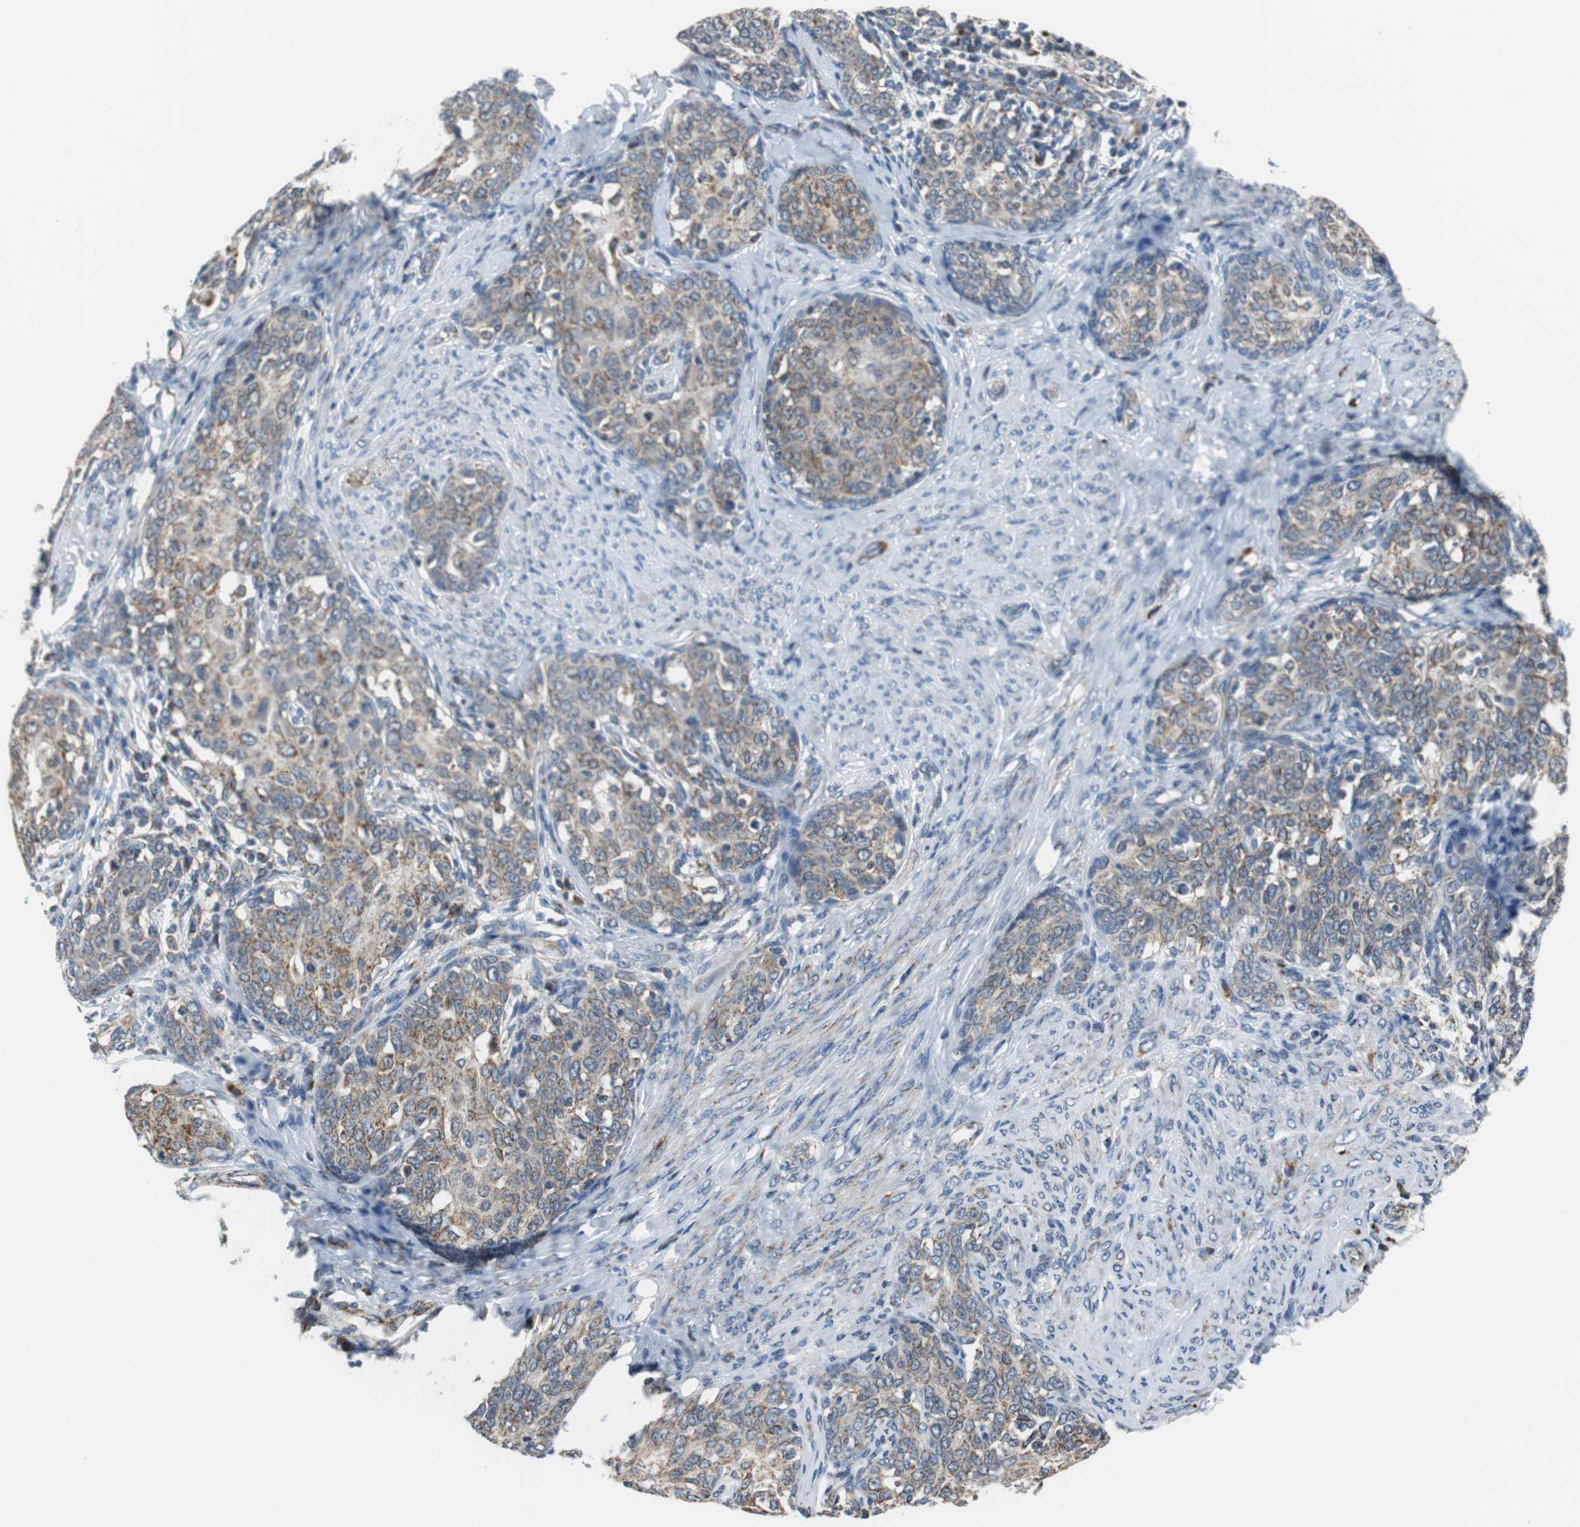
{"staining": {"intensity": "moderate", "quantity": ">75%", "location": "cytoplasmic/membranous"}, "tissue": "cervical cancer", "cell_type": "Tumor cells", "image_type": "cancer", "snomed": [{"axis": "morphology", "description": "Squamous cell carcinoma, NOS"}, {"axis": "morphology", "description": "Adenocarcinoma, NOS"}, {"axis": "topography", "description": "Cervix"}], "caption": "This image displays adenocarcinoma (cervical) stained with IHC to label a protein in brown. The cytoplasmic/membranous of tumor cells show moderate positivity for the protein. Nuclei are counter-stained blue.", "gene": "PITRM1", "patient": {"sex": "female", "age": 52}}